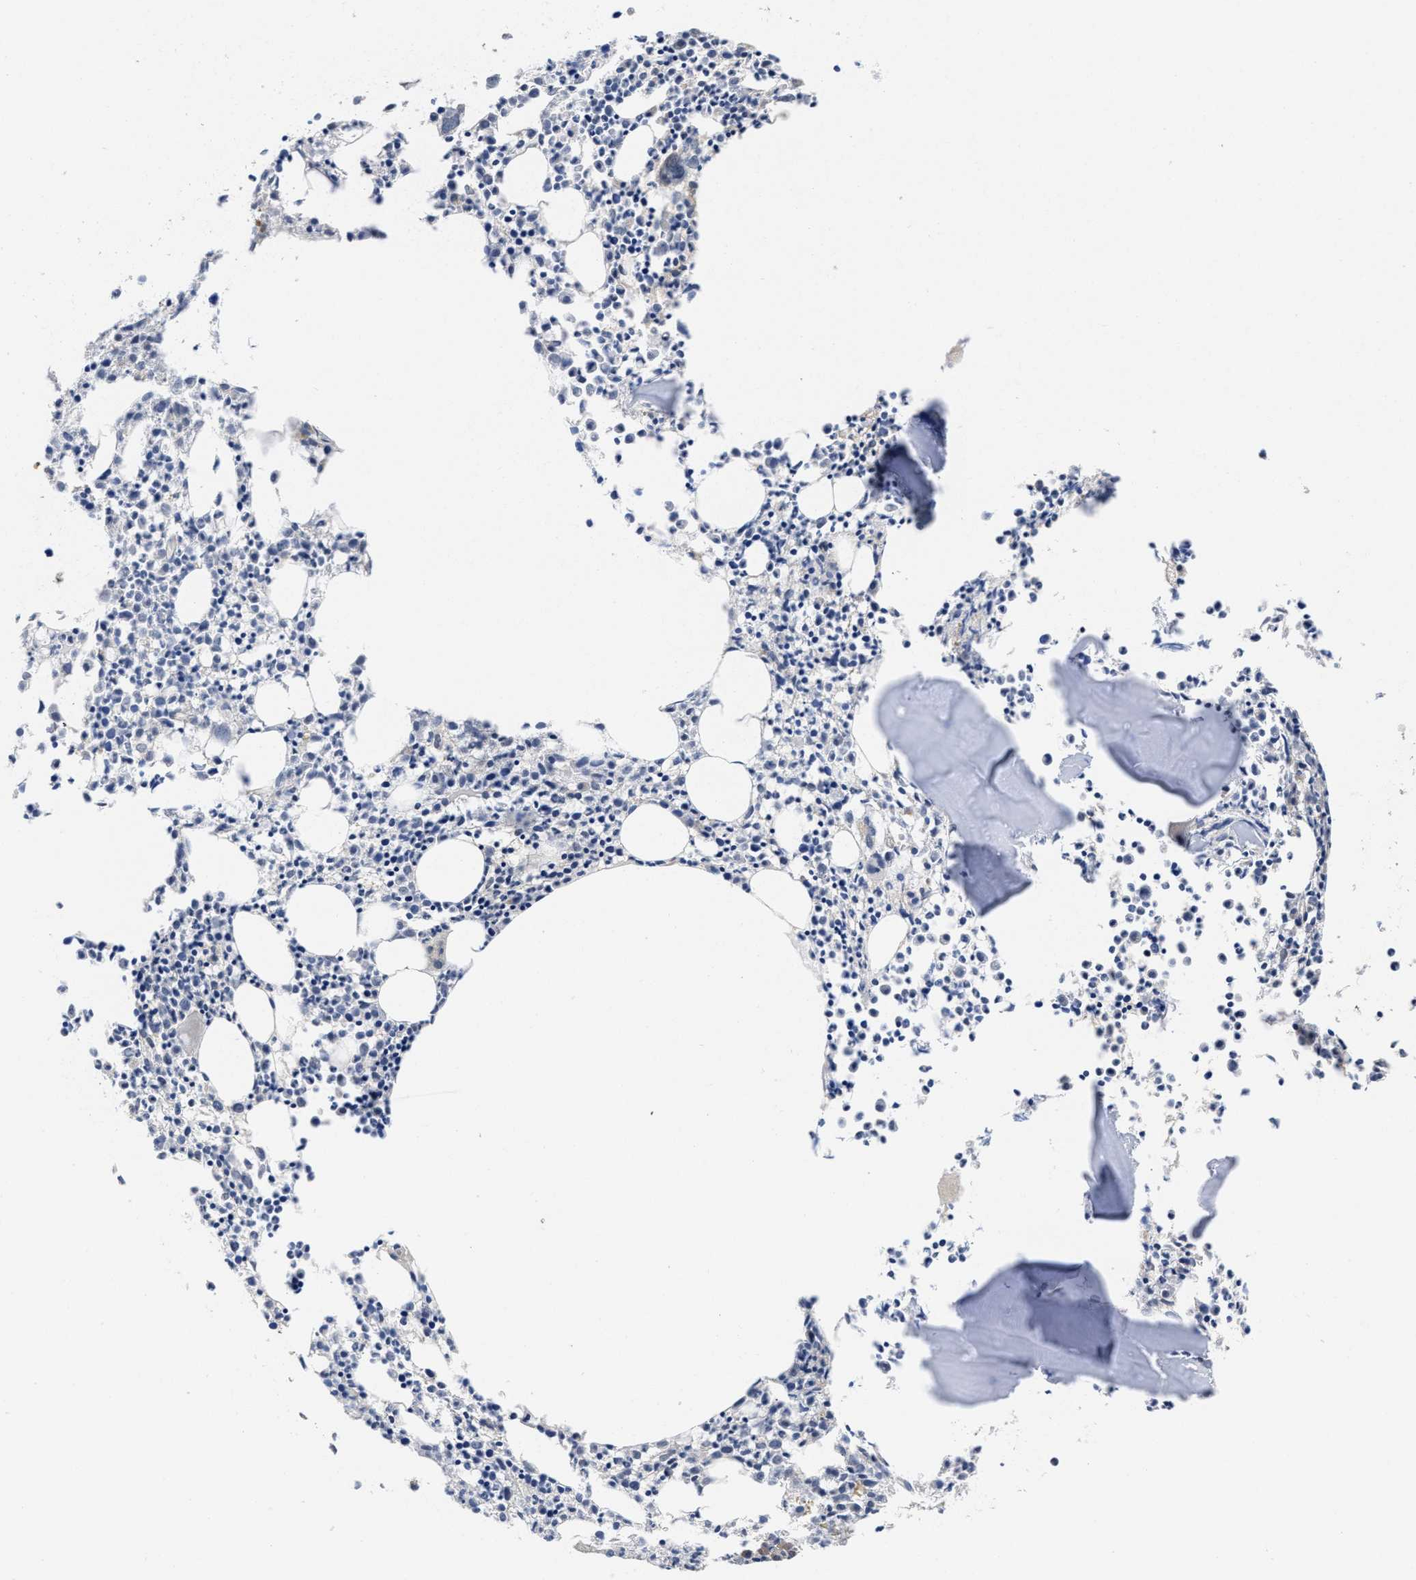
{"staining": {"intensity": "weak", "quantity": "<25%", "location": "nuclear"}, "tissue": "bone marrow", "cell_type": "Hematopoietic cells", "image_type": "normal", "snomed": [{"axis": "morphology", "description": "Normal tissue, NOS"}, {"axis": "morphology", "description": "Inflammation, NOS"}, {"axis": "topography", "description": "Bone marrow"}], "caption": "This micrograph is of unremarkable bone marrow stained with immunohistochemistry to label a protein in brown with the nuclei are counter-stained blue. There is no positivity in hematopoietic cells.", "gene": "MCOLN2", "patient": {"sex": "male", "age": 25}}